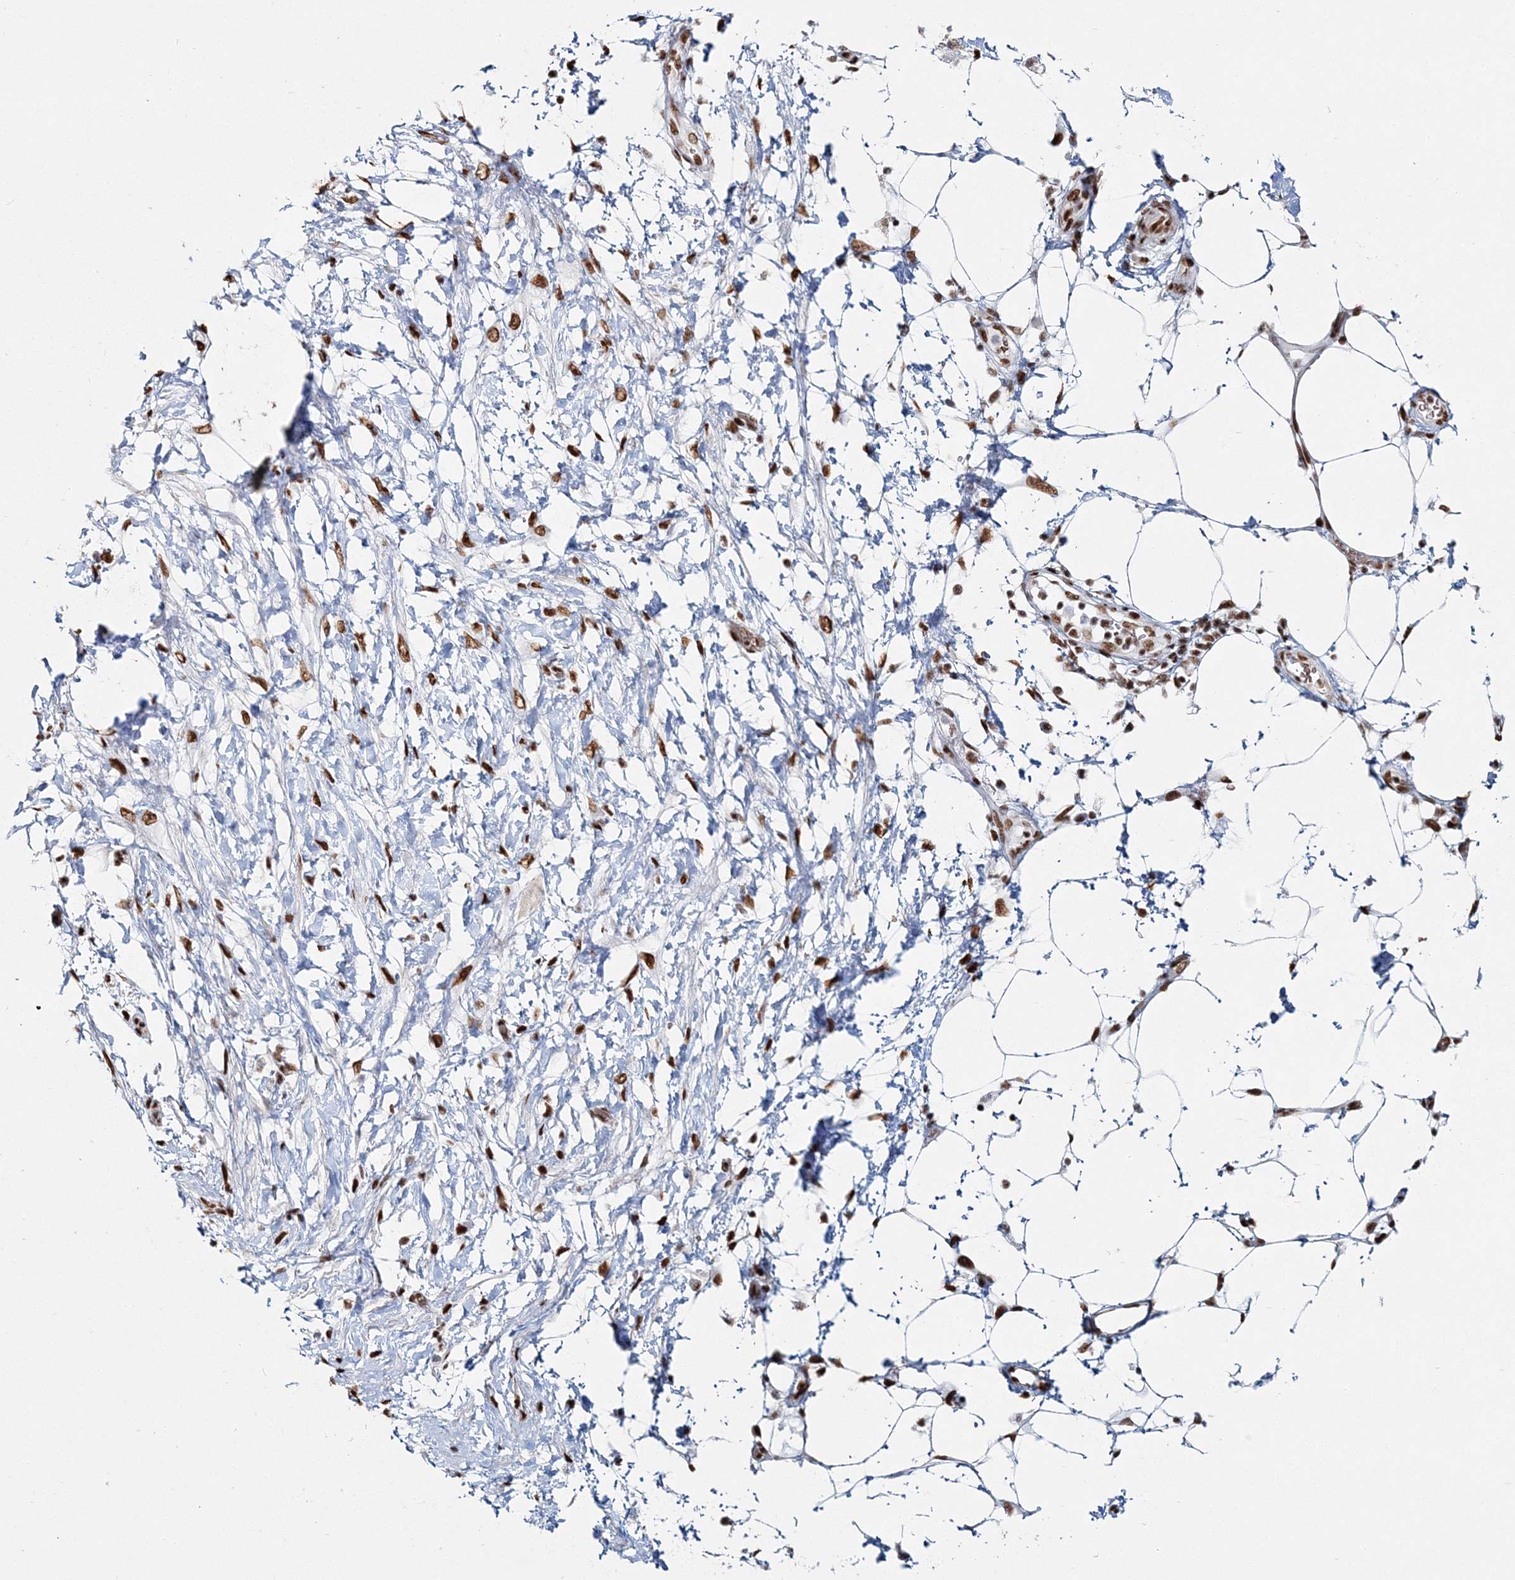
{"staining": {"intensity": "moderate", "quantity": ">75%", "location": "nuclear"}, "tissue": "pancreatic cancer", "cell_type": "Tumor cells", "image_type": "cancer", "snomed": [{"axis": "morphology", "description": "Adenocarcinoma, NOS"}, {"axis": "topography", "description": "Pancreas"}], "caption": "Moderate nuclear staining for a protein is seen in about >75% of tumor cells of pancreatic cancer using immunohistochemistry.", "gene": "QRICH1", "patient": {"sex": "female", "age": 78}}